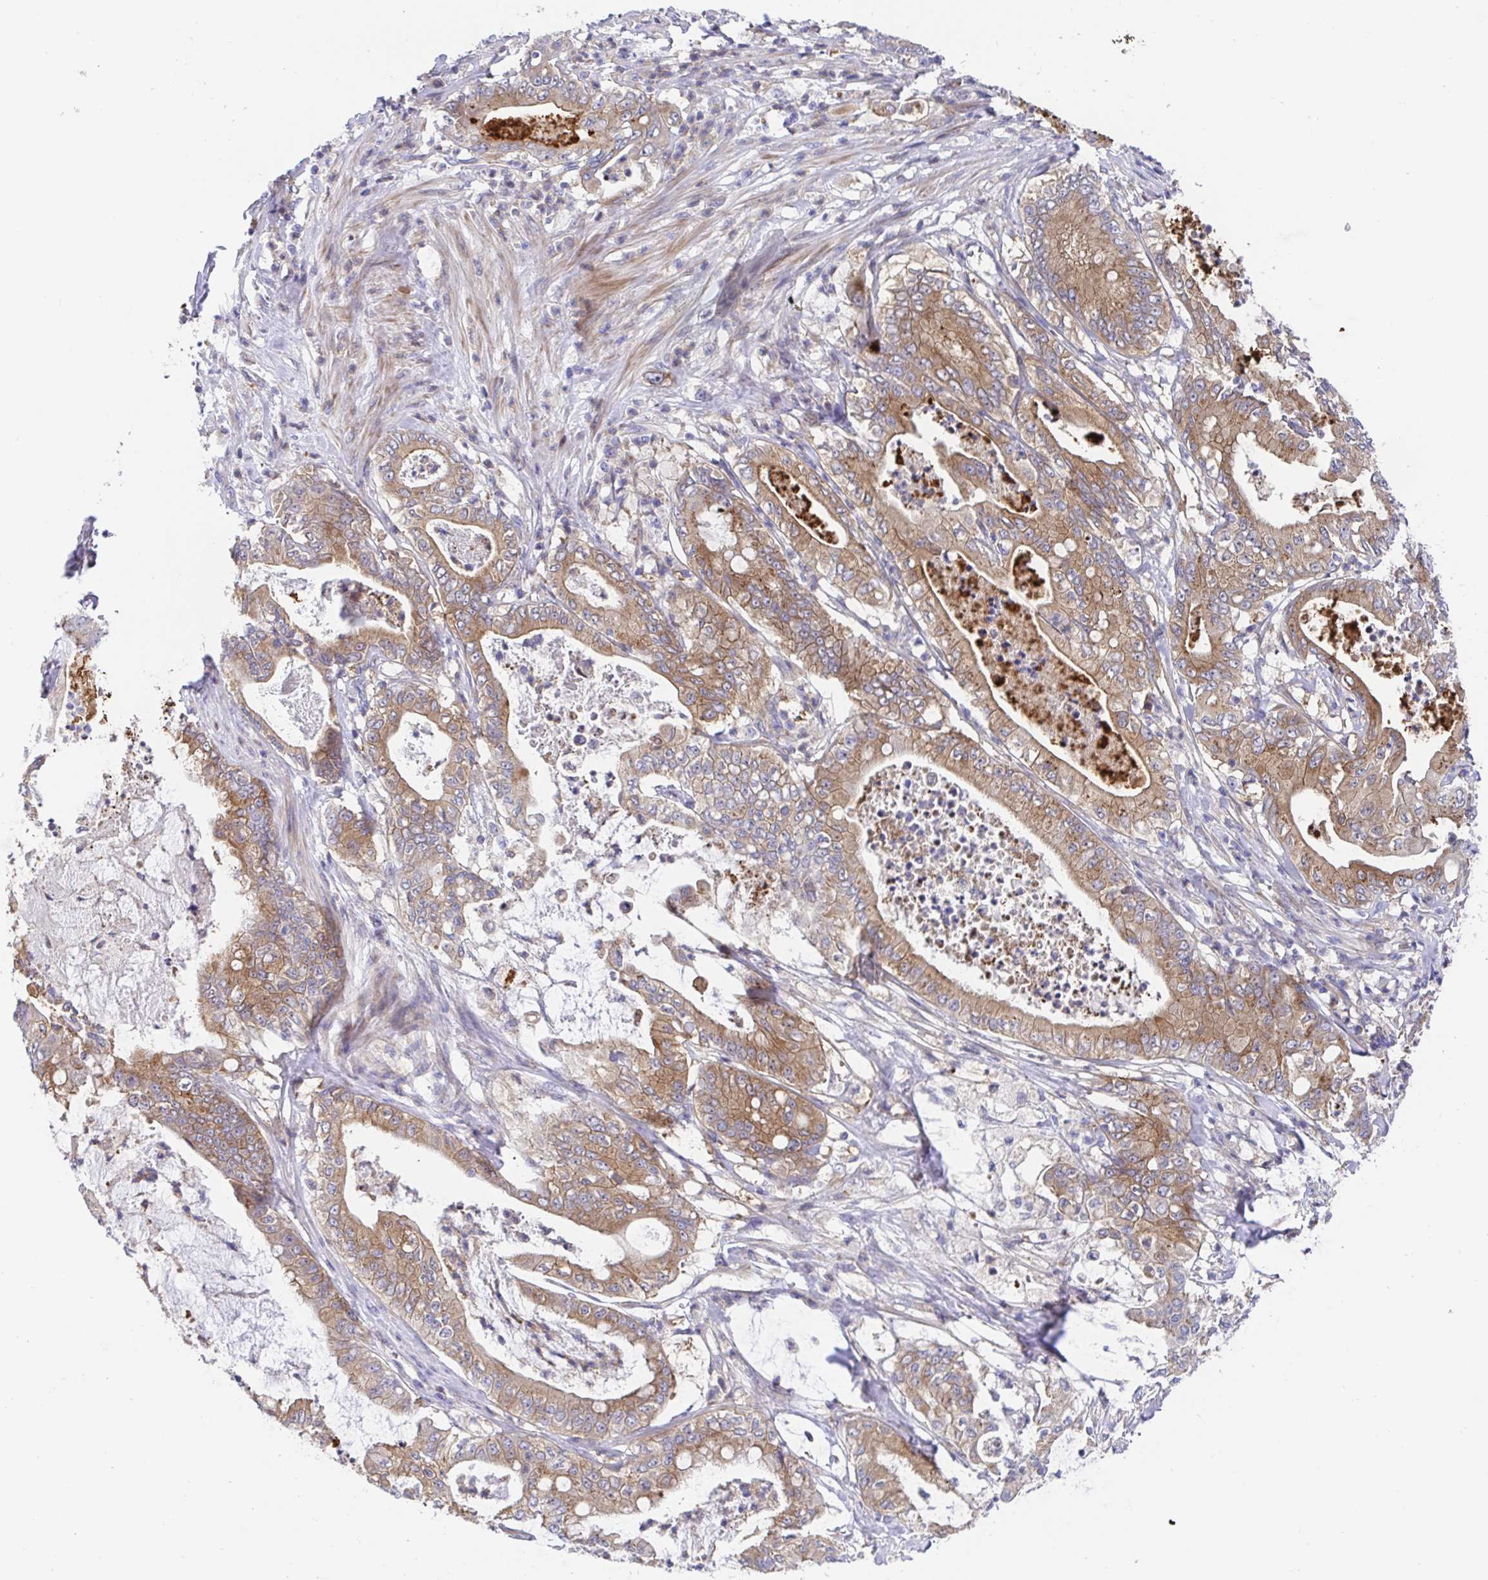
{"staining": {"intensity": "moderate", "quantity": ">75%", "location": "cytoplasmic/membranous"}, "tissue": "pancreatic cancer", "cell_type": "Tumor cells", "image_type": "cancer", "snomed": [{"axis": "morphology", "description": "Adenocarcinoma, NOS"}, {"axis": "topography", "description": "Pancreas"}], "caption": "Protein staining of pancreatic adenocarcinoma tissue displays moderate cytoplasmic/membranous positivity in approximately >75% of tumor cells.", "gene": "GOLGA1", "patient": {"sex": "male", "age": 71}}